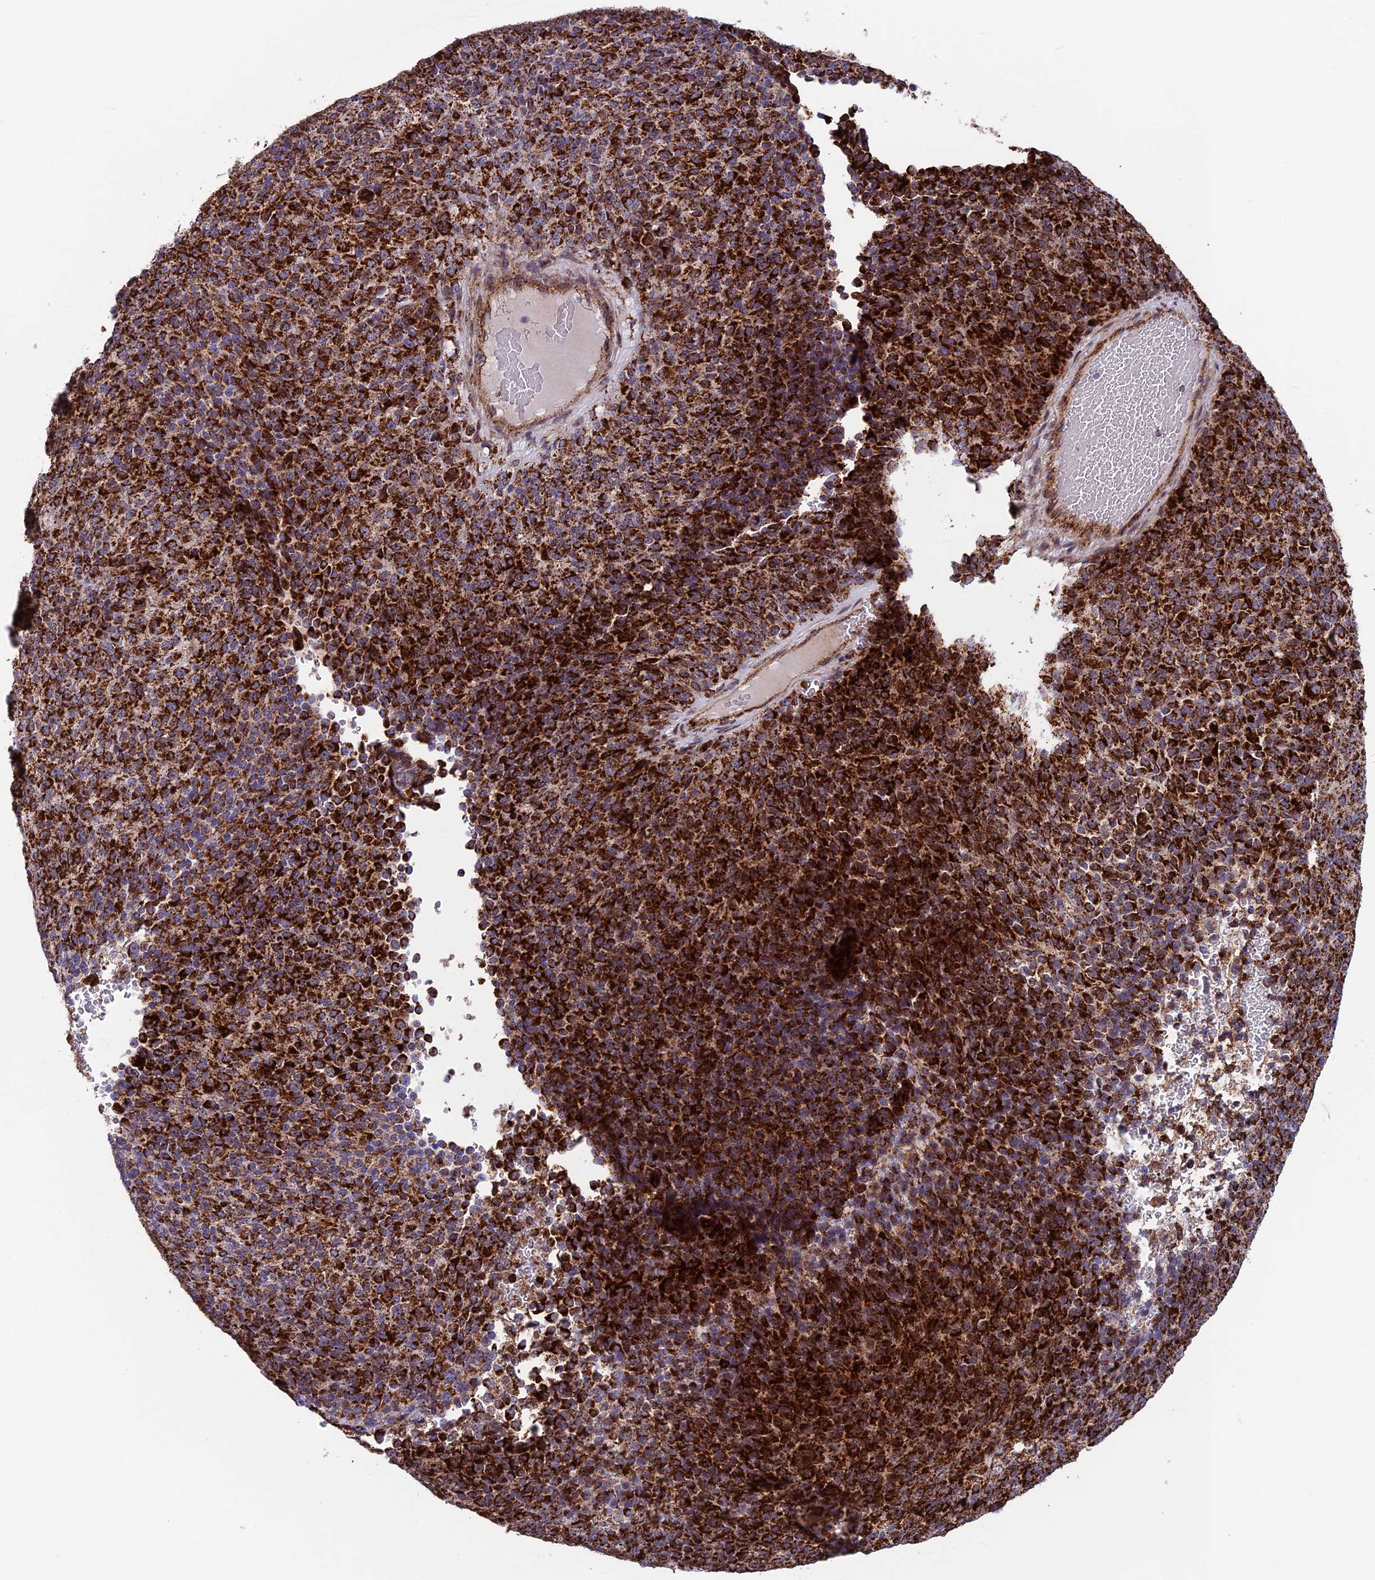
{"staining": {"intensity": "strong", "quantity": ">75%", "location": "cytoplasmic/membranous"}, "tissue": "melanoma", "cell_type": "Tumor cells", "image_type": "cancer", "snomed": [{"axis": "morphology", "description": "Malignant melanoma, Metastatic site"}, {"axis": "topography", "description": "Brain"}], "caption": "Immunohistochemical staining of malignant melanoma (metastatic site) demonstrates high levels of strong cytoplasmic/membranous expression in about >75% of tumor cells. (DAB (3,3'-diaminobenzidine) IHC with brightfield microscopy, high magnification).", "gene": "MRPS18B", "patient": {"sex": "female", "age": 56}}